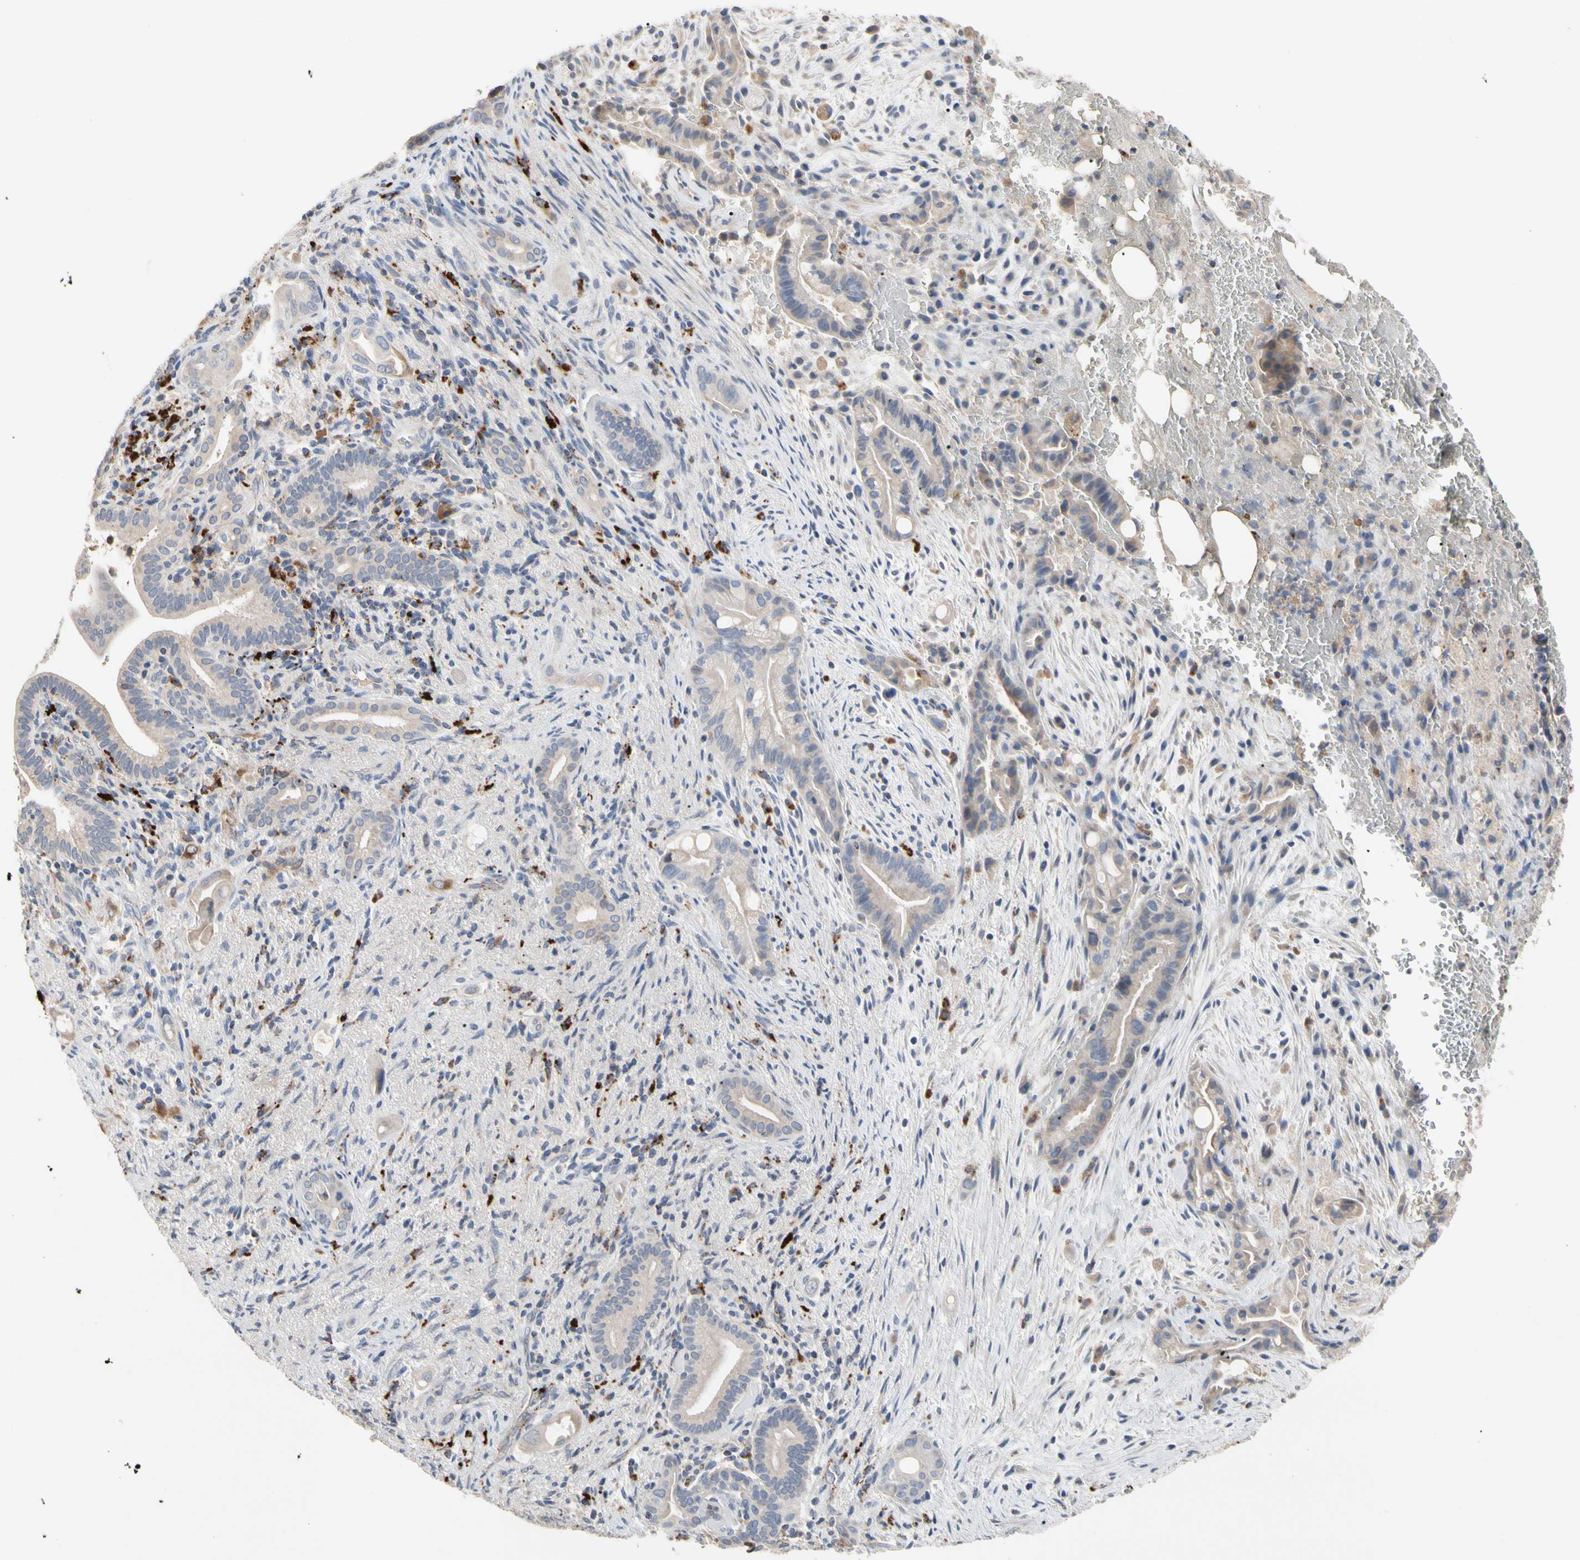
{"staining": {"intensity": "weak", "quantity": "<25%", "location": "cytoplasmic/membranous"}, "tissue": "liver cancer", "cell_type": "Tumor cells", "image_type": "cancer", "snomed": [{"axis": "morphology", "description": "Cholangiocarcinoma"}, {"axis": "topography", "description": "Liver"}], "caption": "Immunohistochemistry (IHC) image of human liver cancer (cholangiocarcinoma) stained for a protein (brown), which demonstrates no expression in tumor cells.", "gene": "ADA2", "patient": {"sex": "female", "age": 68}}